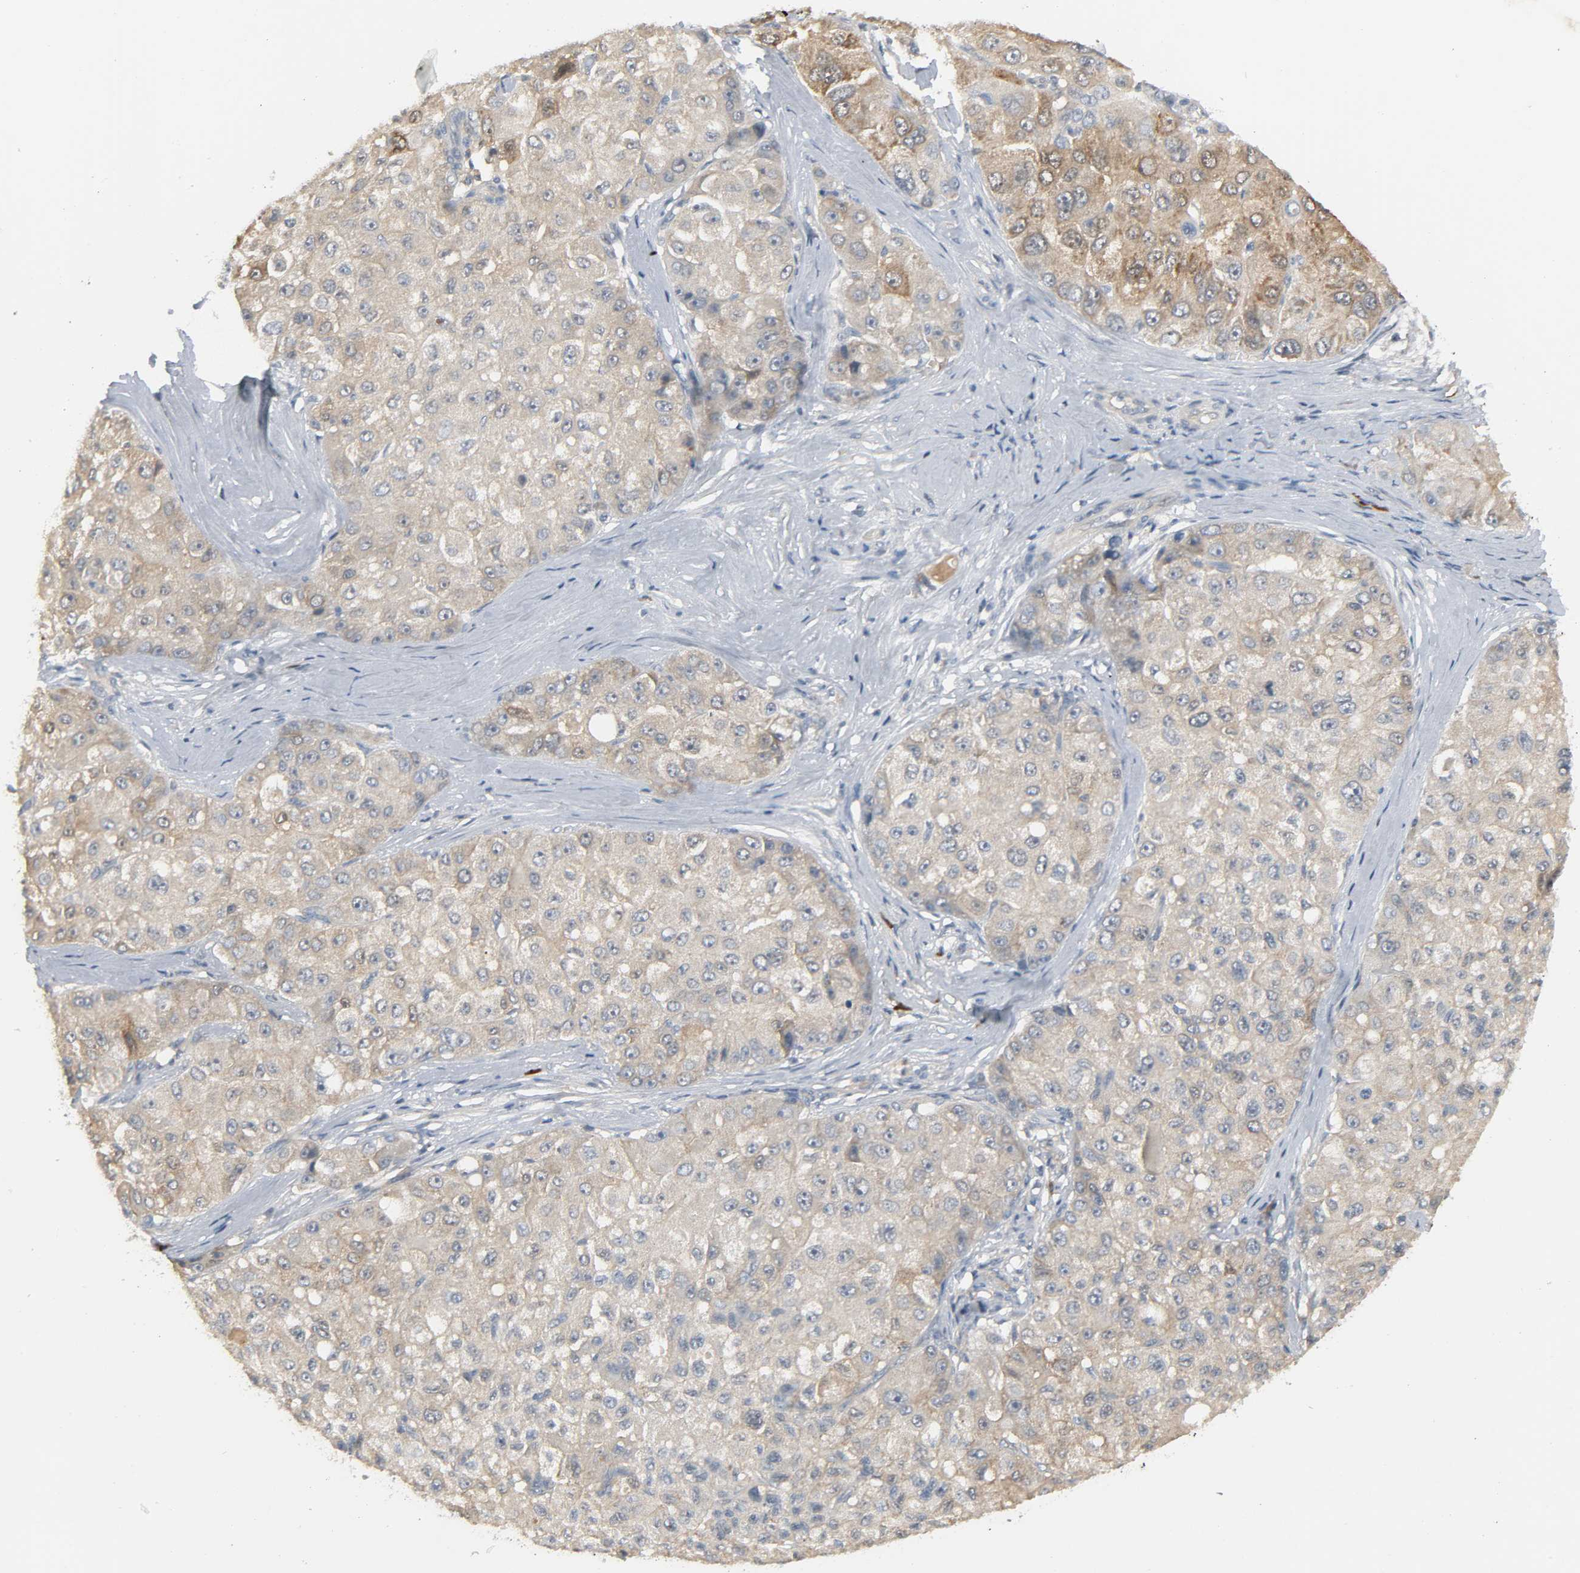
{"staining": {"intensity": "weak", "quantity": ">75%", "location": "cytoplasmic/membranous"}, "tissue": "liver cancer", "cell_type": "Tumor cells", "image_type": "cancer", "snomed": [{"axis": "morphology", "description": "Carcinoma, Hepatocellular, NOS"}, {"axis": "topography", "description": "Liver"}], "caption": "Immunohistochemistry image of liver cancer stained for a protein (brown), which exhibits low levels of weak cytoplasmic/membranous positivity in approximately >75% of tumor cells.", "gene": "CD4", "patient": {"sex": "male", "age": 80}}